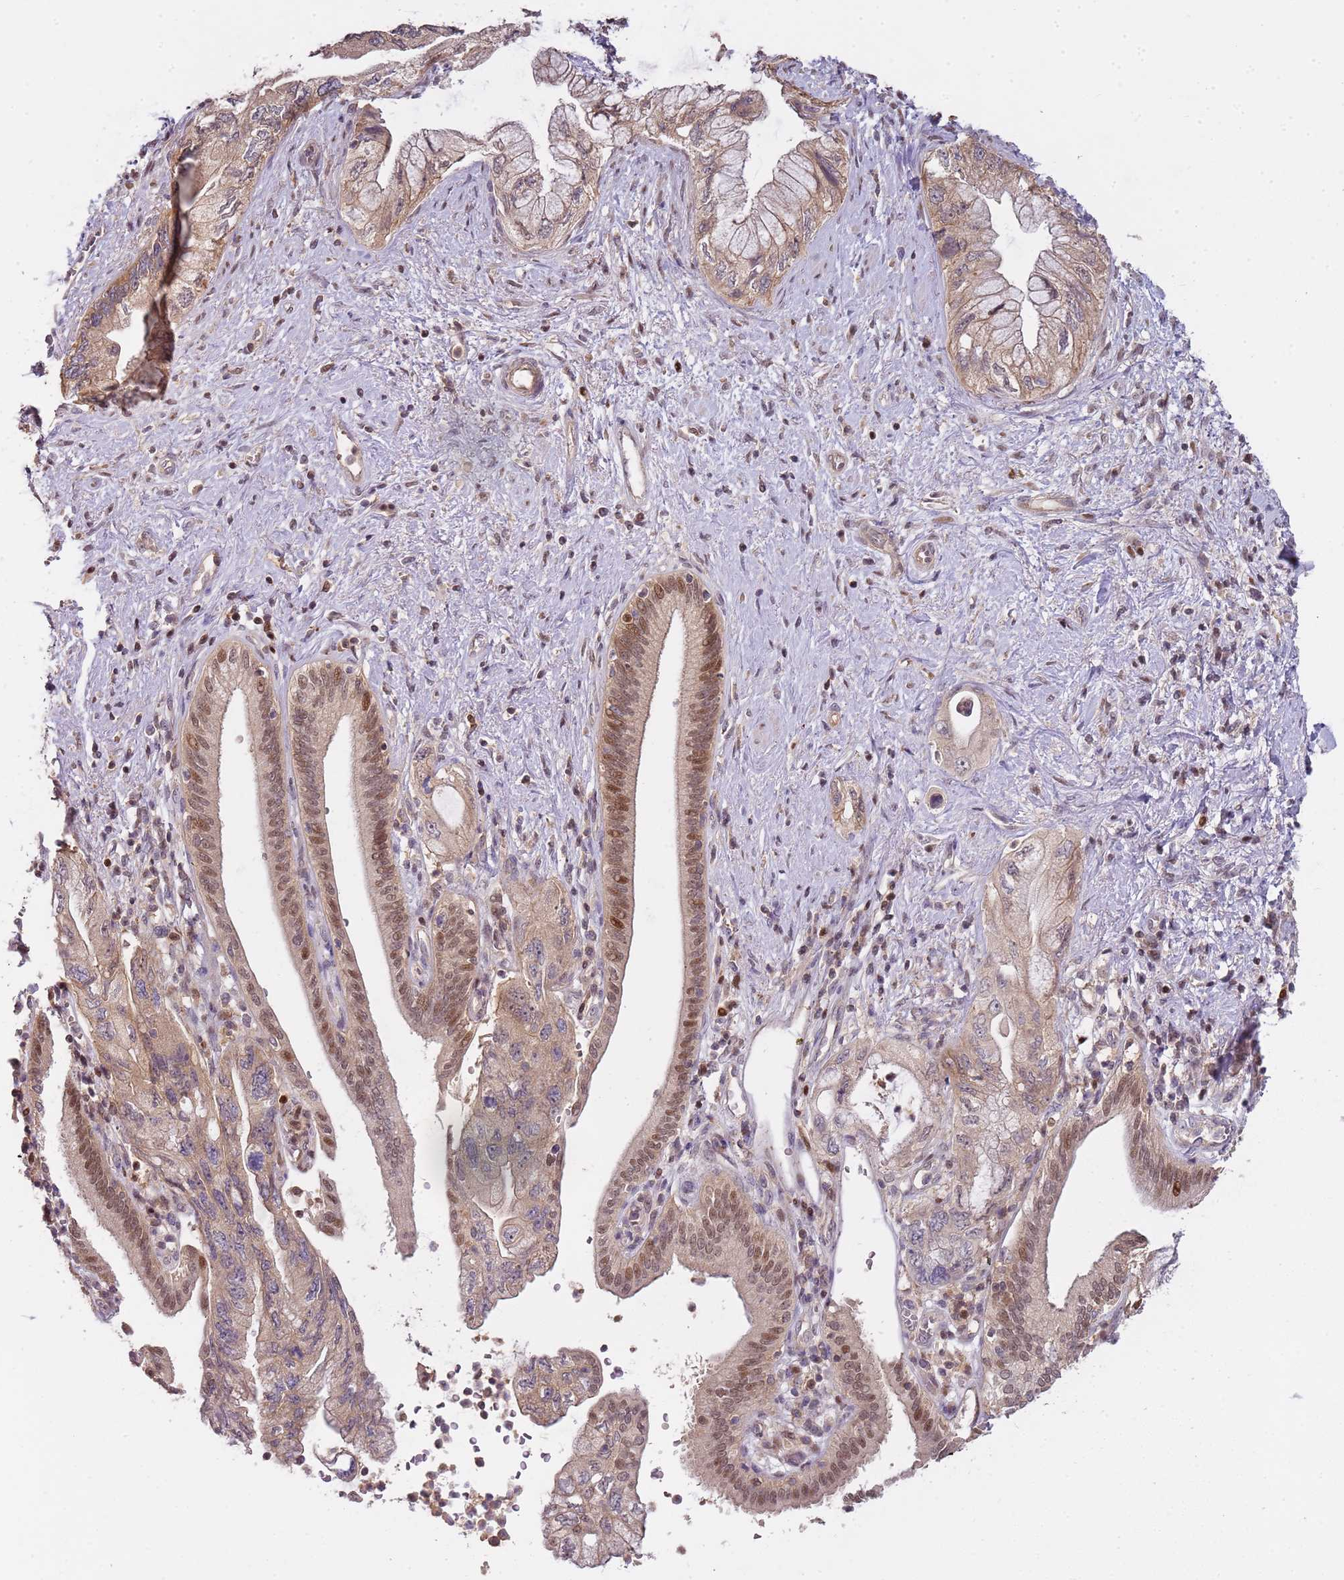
{"staining": {"intensity": "moderate", "quantity": ">75%", "location": "cytoplasmic/membranous,nuclear"}, "tissue": "pancreatic cancer", "cell_type": "Tumor cells", "image_type": "cancer", "snomed": [{"axis": "morphology", "description": "Adenocarcinoma, NOS"}, {"axis": "topography", "description": "Pancreas"}], "caption": "Pancreatic cancer stained with a protein marker displays moderate staining in tumor cells.", "gene": "GSTO2", "patient": {"sex": "female", "age": 73}}